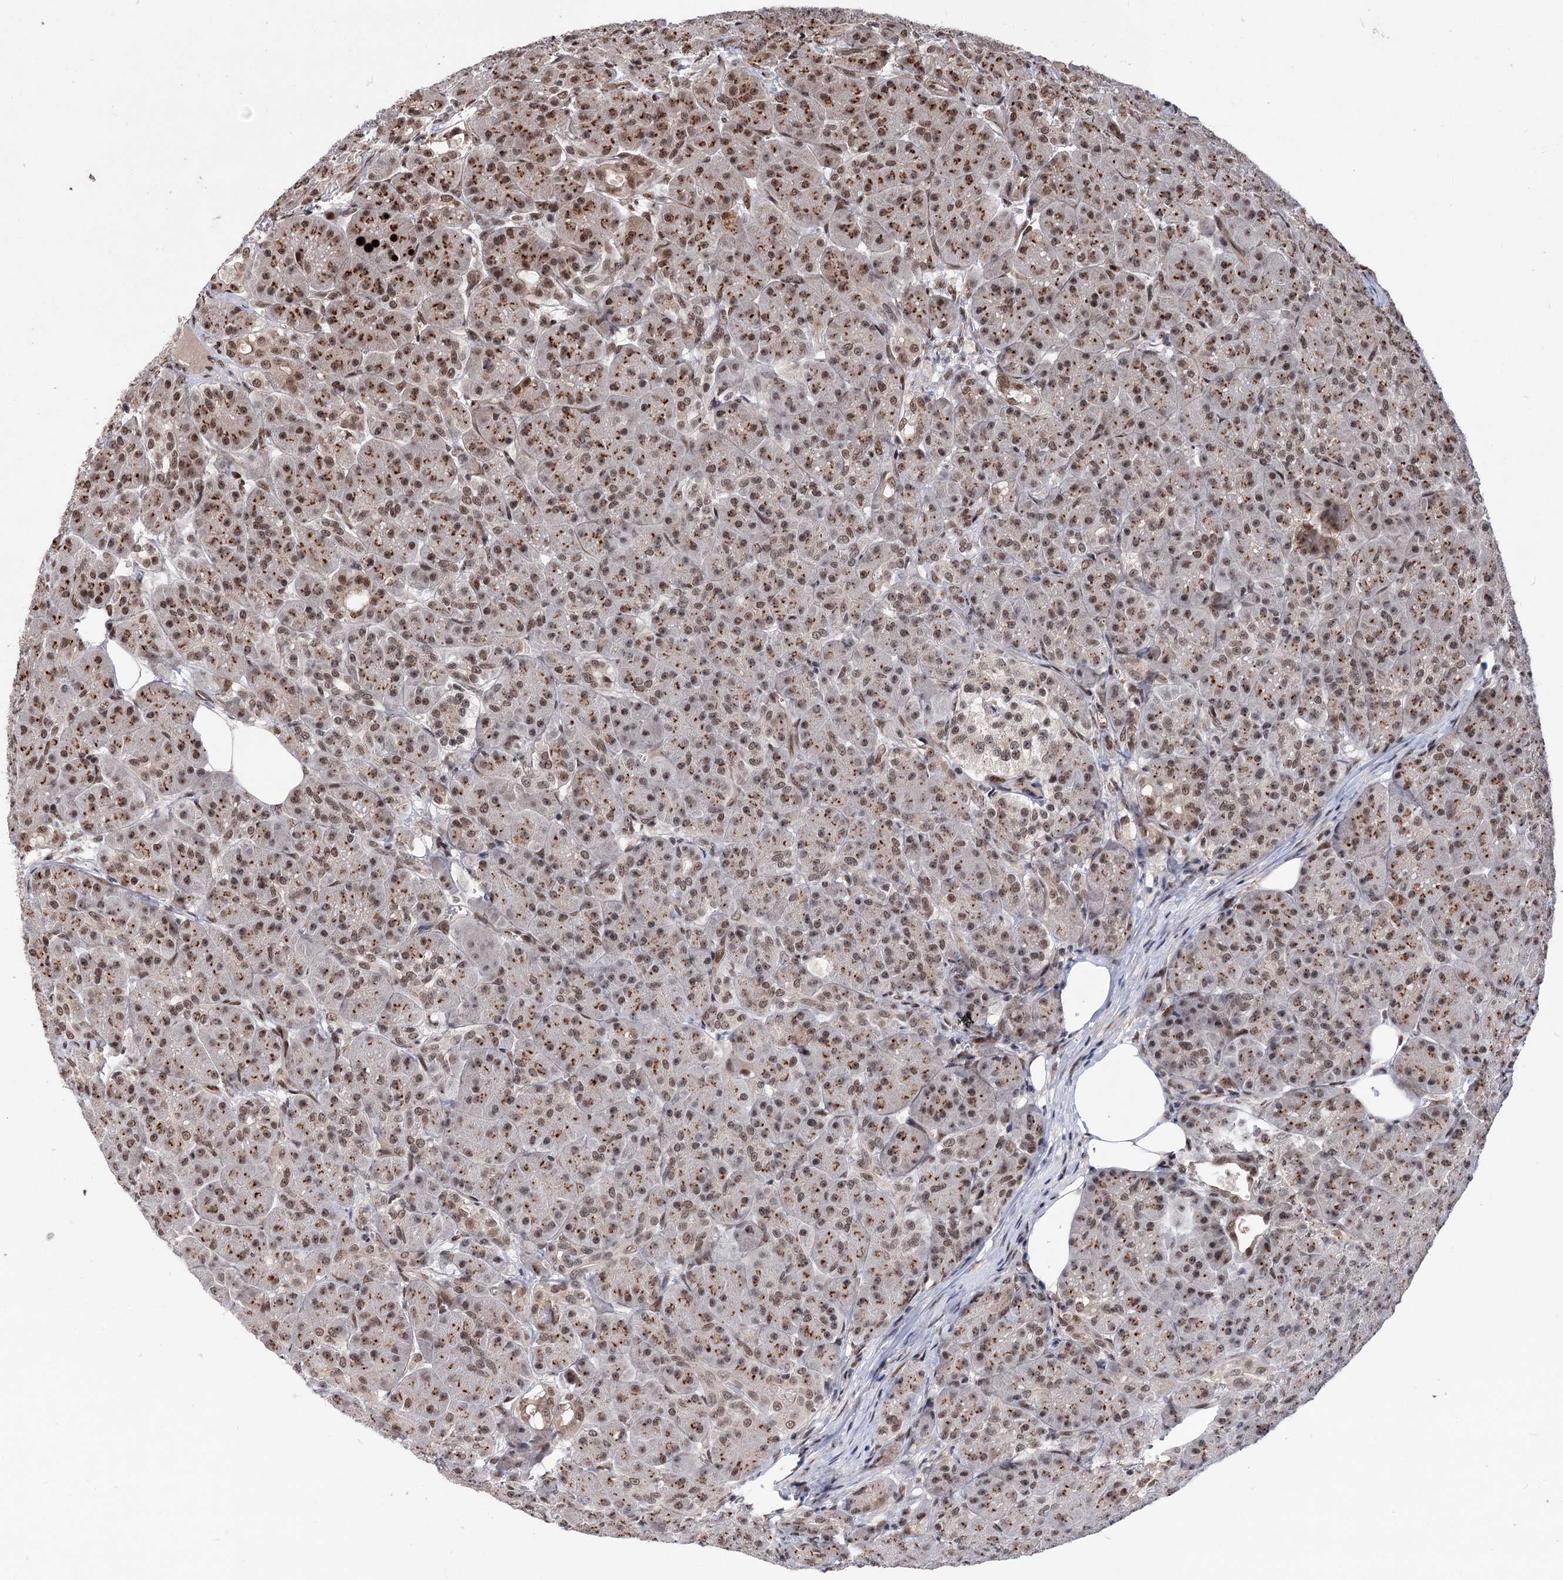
{"staining": {"intensity": "strong", "quantity": ">75%", "location": "cytoplasmic/membranous,nuclear"}, "tissue": "pancreas", "cell_type": "Exocrine glandular cells", "image_type": "normal", "snomed": [{"axis": "morphology", "description": "Normal tissue, NOS"}, {"axis": "topography", "description": "Pancreas"}], "caption": "Immunohistochemistry of benign human pancreas reveals high levels of strong cytoplasmic/membranous,nuclear positivity in about >75% of exocrine glandular cells.", "gene": "MAML1", "patient": {"sex": "male", "age": 63}}